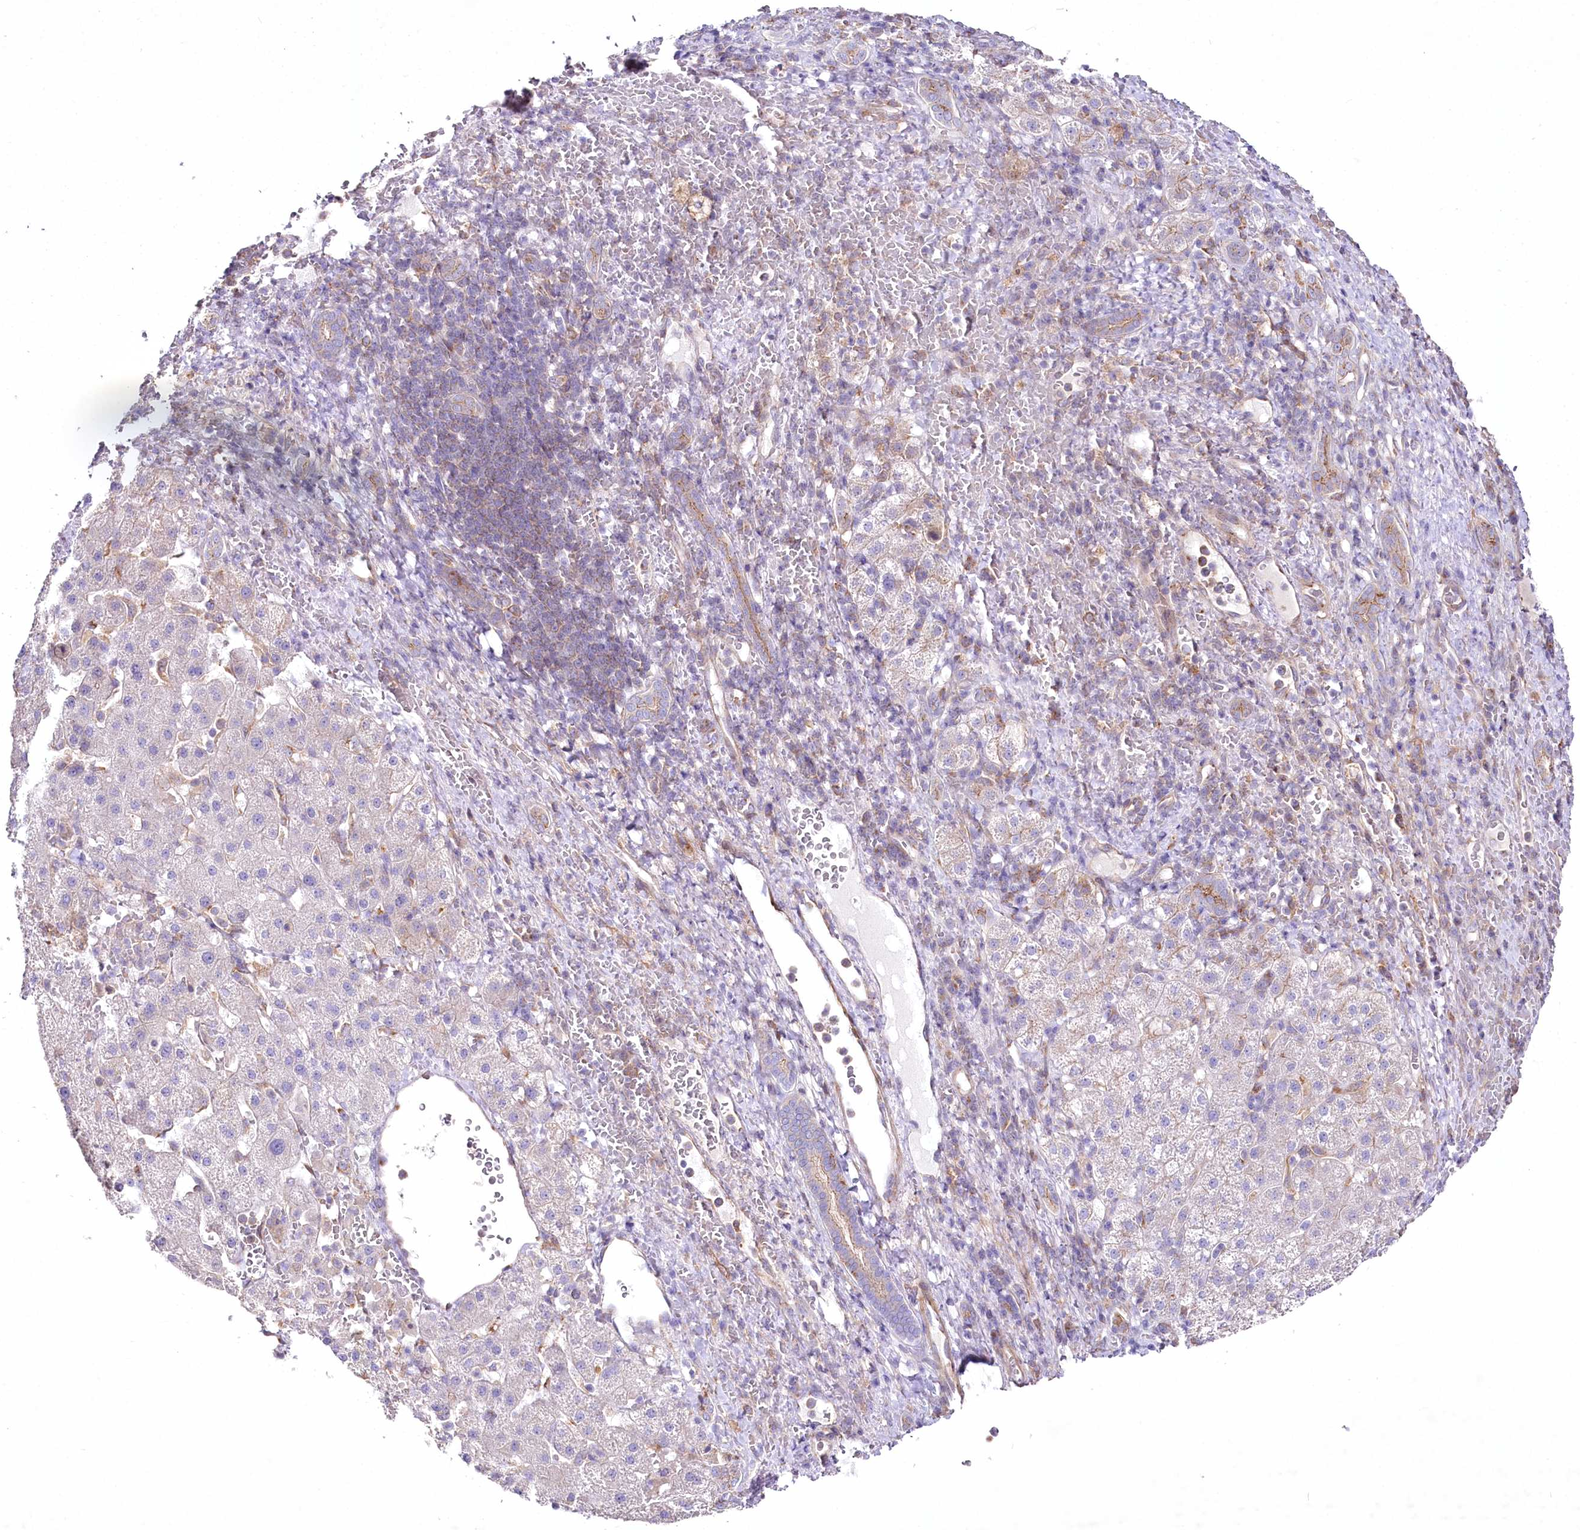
{"staining": {"intensity": "negative", "quantity": "none", "location": "none"}, "tissue": "liver cancer", "cell_type": "Tumor cells", "image_type": "cancer", "snomed": [{"axis": "morphology", "description": "Carcinoma, Hepatocellular, NOS"}, {"axis": "topography", "description": "Liver"}], "caption": "Liver cancer (hepatocellular carcinoma) was stained to show a protein in brown. There is no significant staining in tumor cells.", "gene": "STX6", "patient": {"sex": "male", "age": 57}}